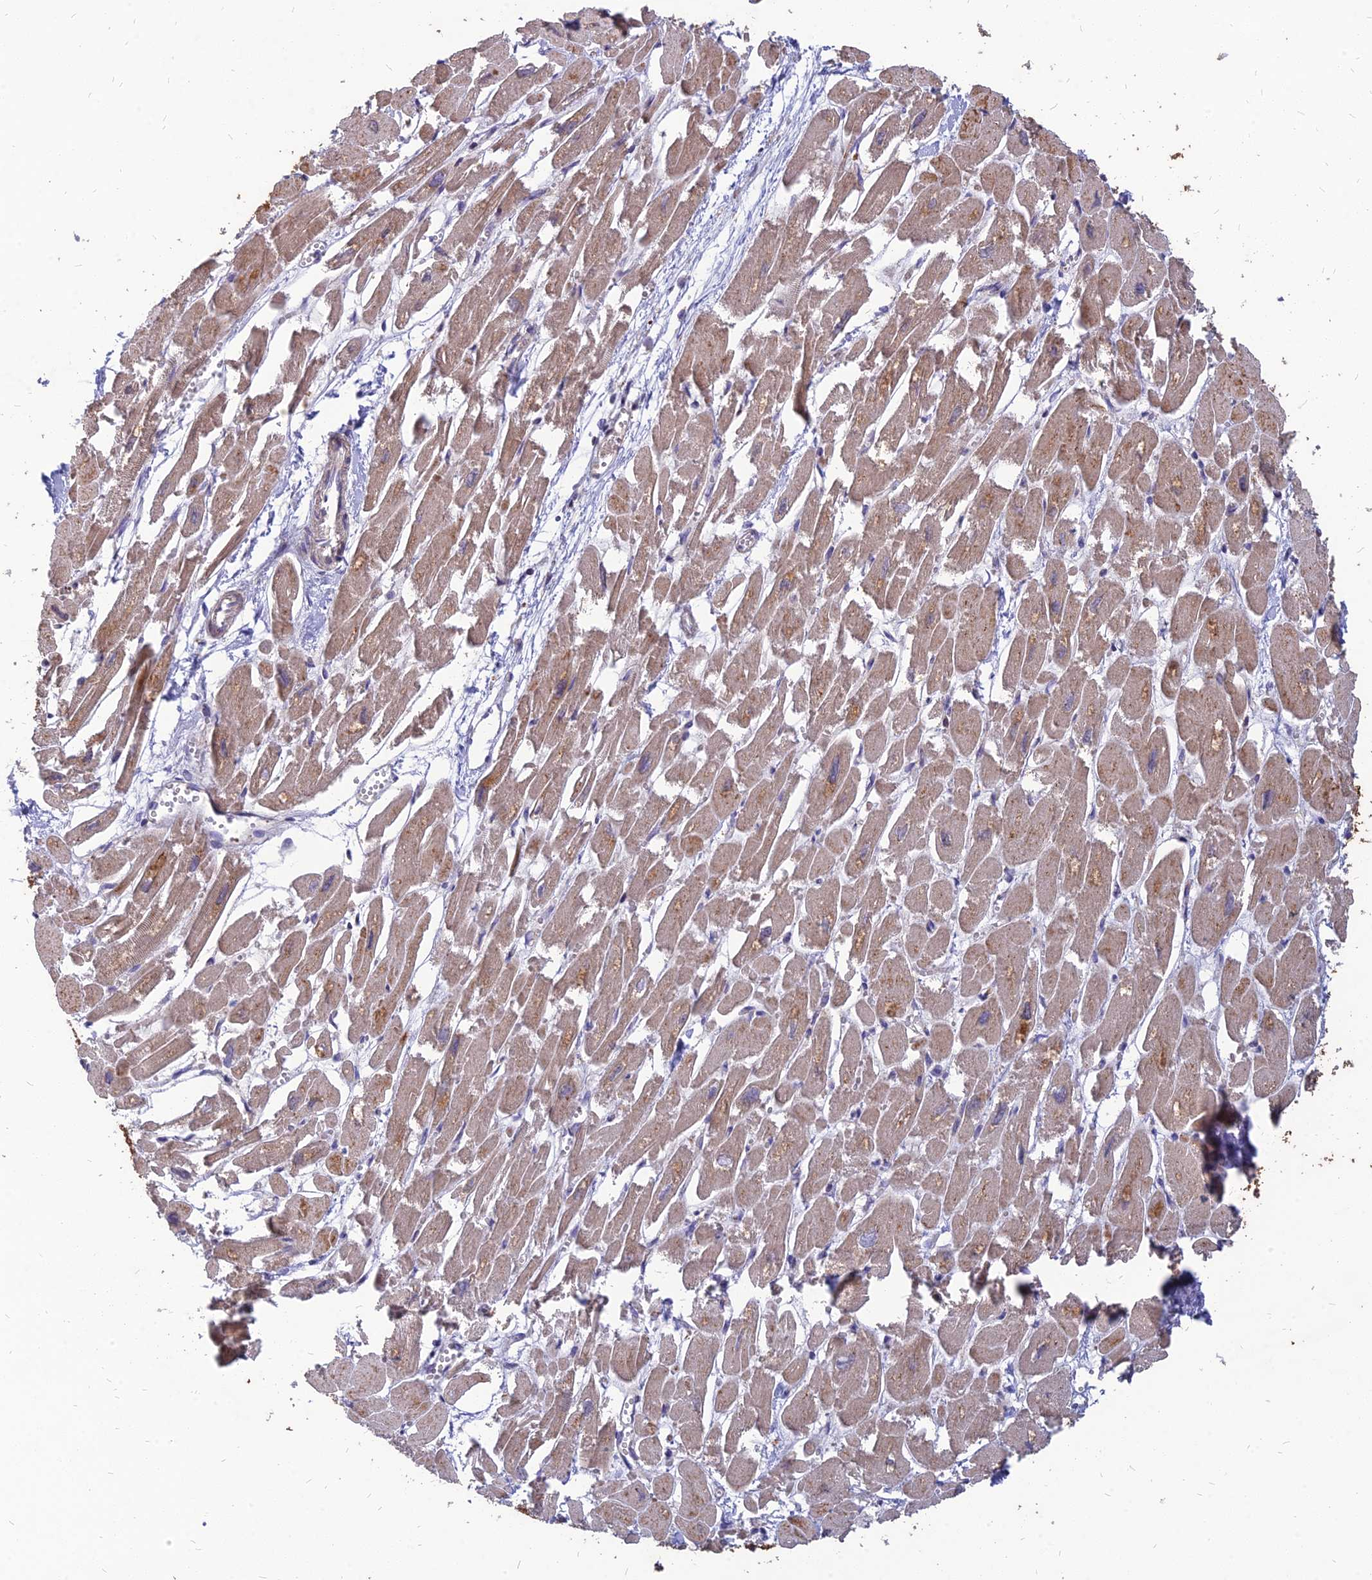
{"staining": {"intensity": "moderate", "quantity": ">75%", "location": "cytoplasmic/membranous"}, "tissue": "heart muscle", "cell_type": "Cardiomyocytes", "image_type": "normal", "snomed": [{"axis": "morphology", "description": "Normal tissue, NOS"}, {"axis": "topography", "description": "Heart"}], "caption": "Cardiomyocytes reveal moderate cytoplasmic/membranous expression in approximately >75% of cells in unremarkable heart muscle.", "gene": "ST3GAL6", "patient": {"sex": "male", "age": 54}}